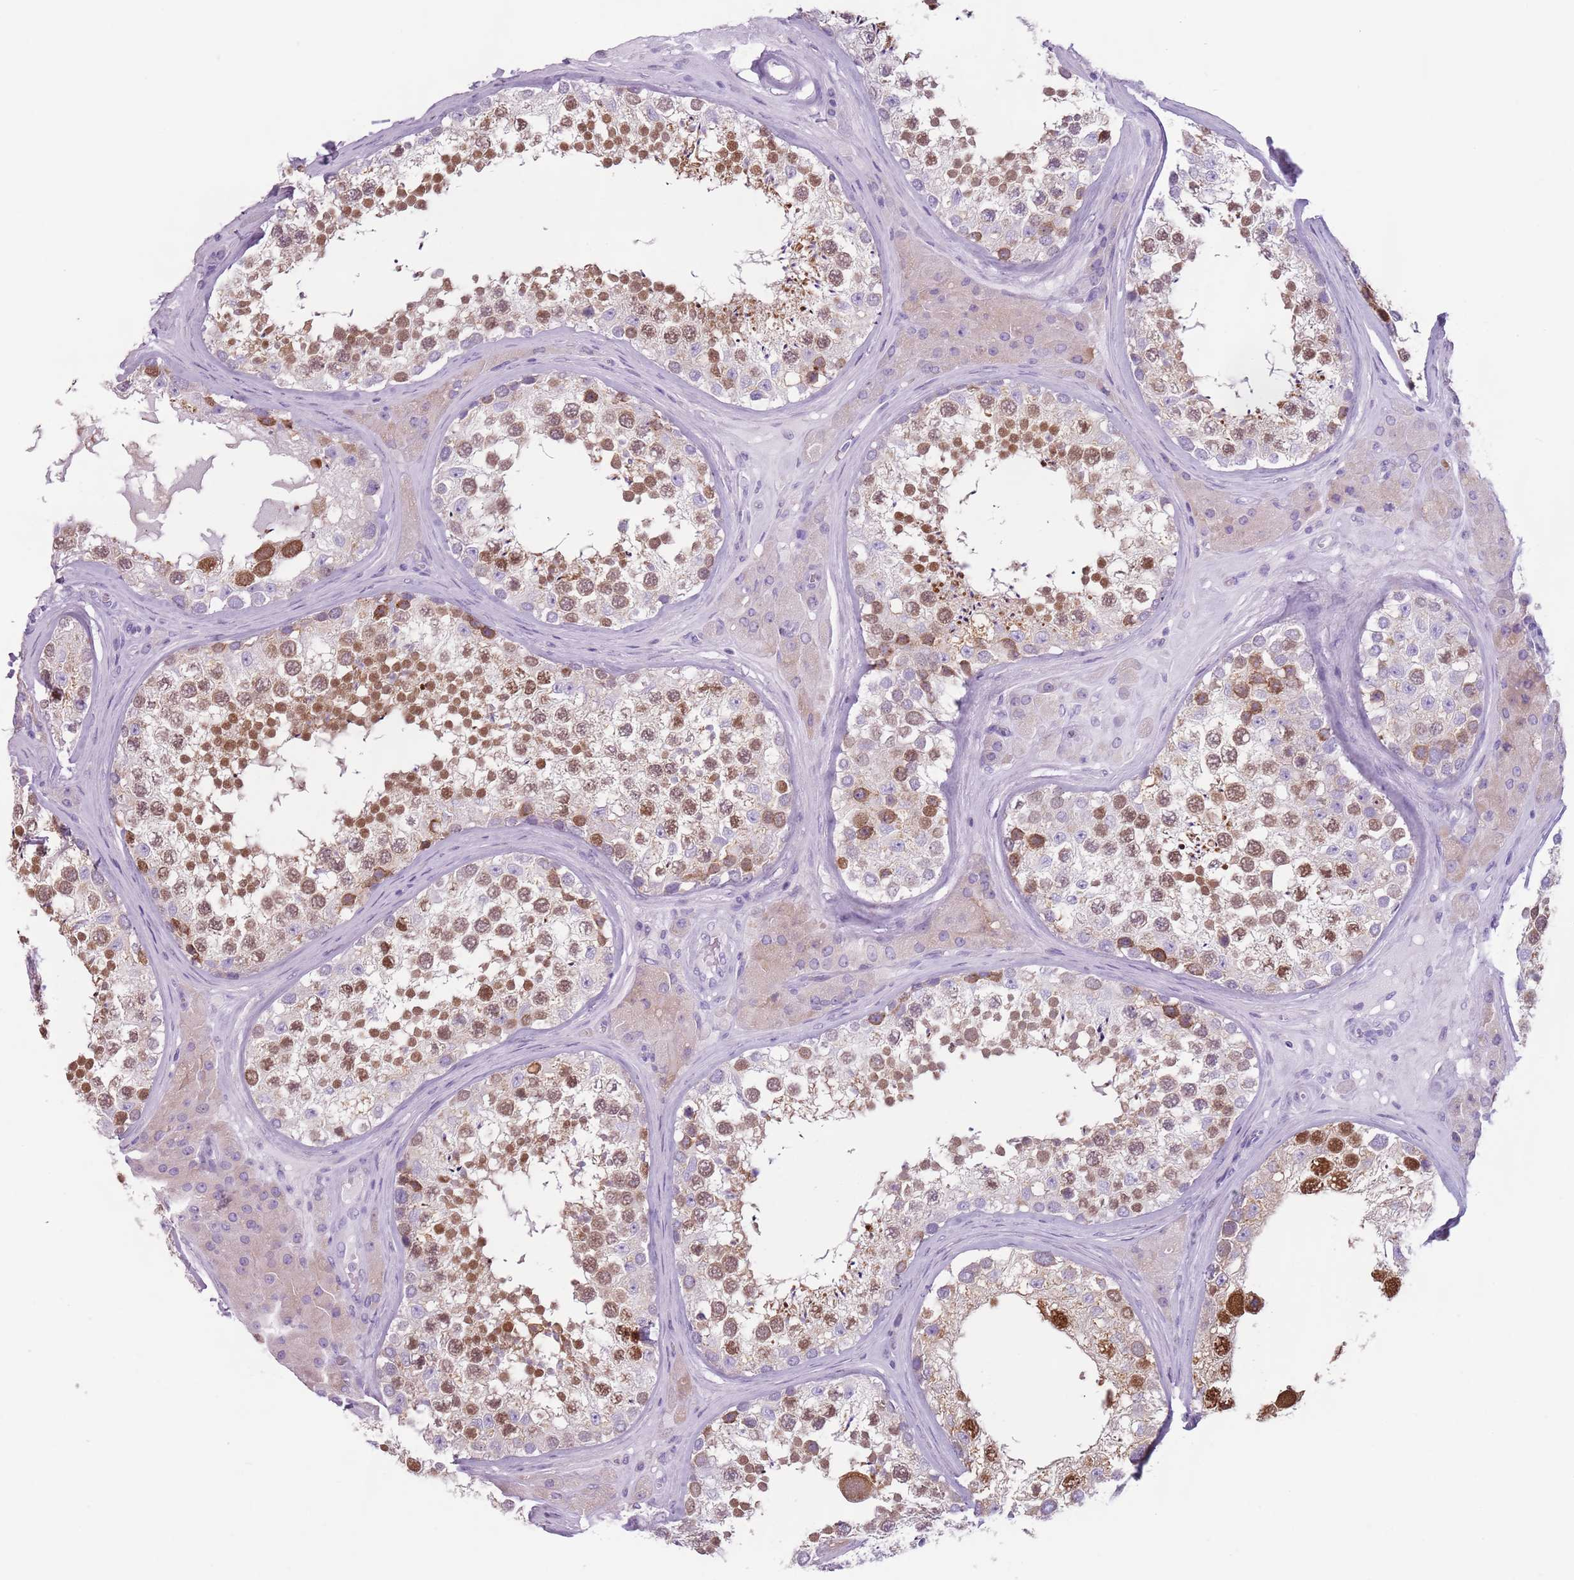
{"staining": {"intensity": "moderate", "quantity": ">75%", "location": "cytoplasmic/membranous,nuclear"}, "tissue": "testis", "cell_type": "Cells in seminiferous ducts", "image_type": "normal", "snomed": [{"axis": "morphology", "description": "Normal tissue, NOS"}, {"axis": "topography", "description": "Testis"}], "caption": "Human testis stained with a brown dye shows moderate cytoplasmic/membranous,nuclear positive expression in approximately >75% of cells in seminiferous ducts.", "gene": "HYOU1", "patient": {"sex": "male", "age": 46}}